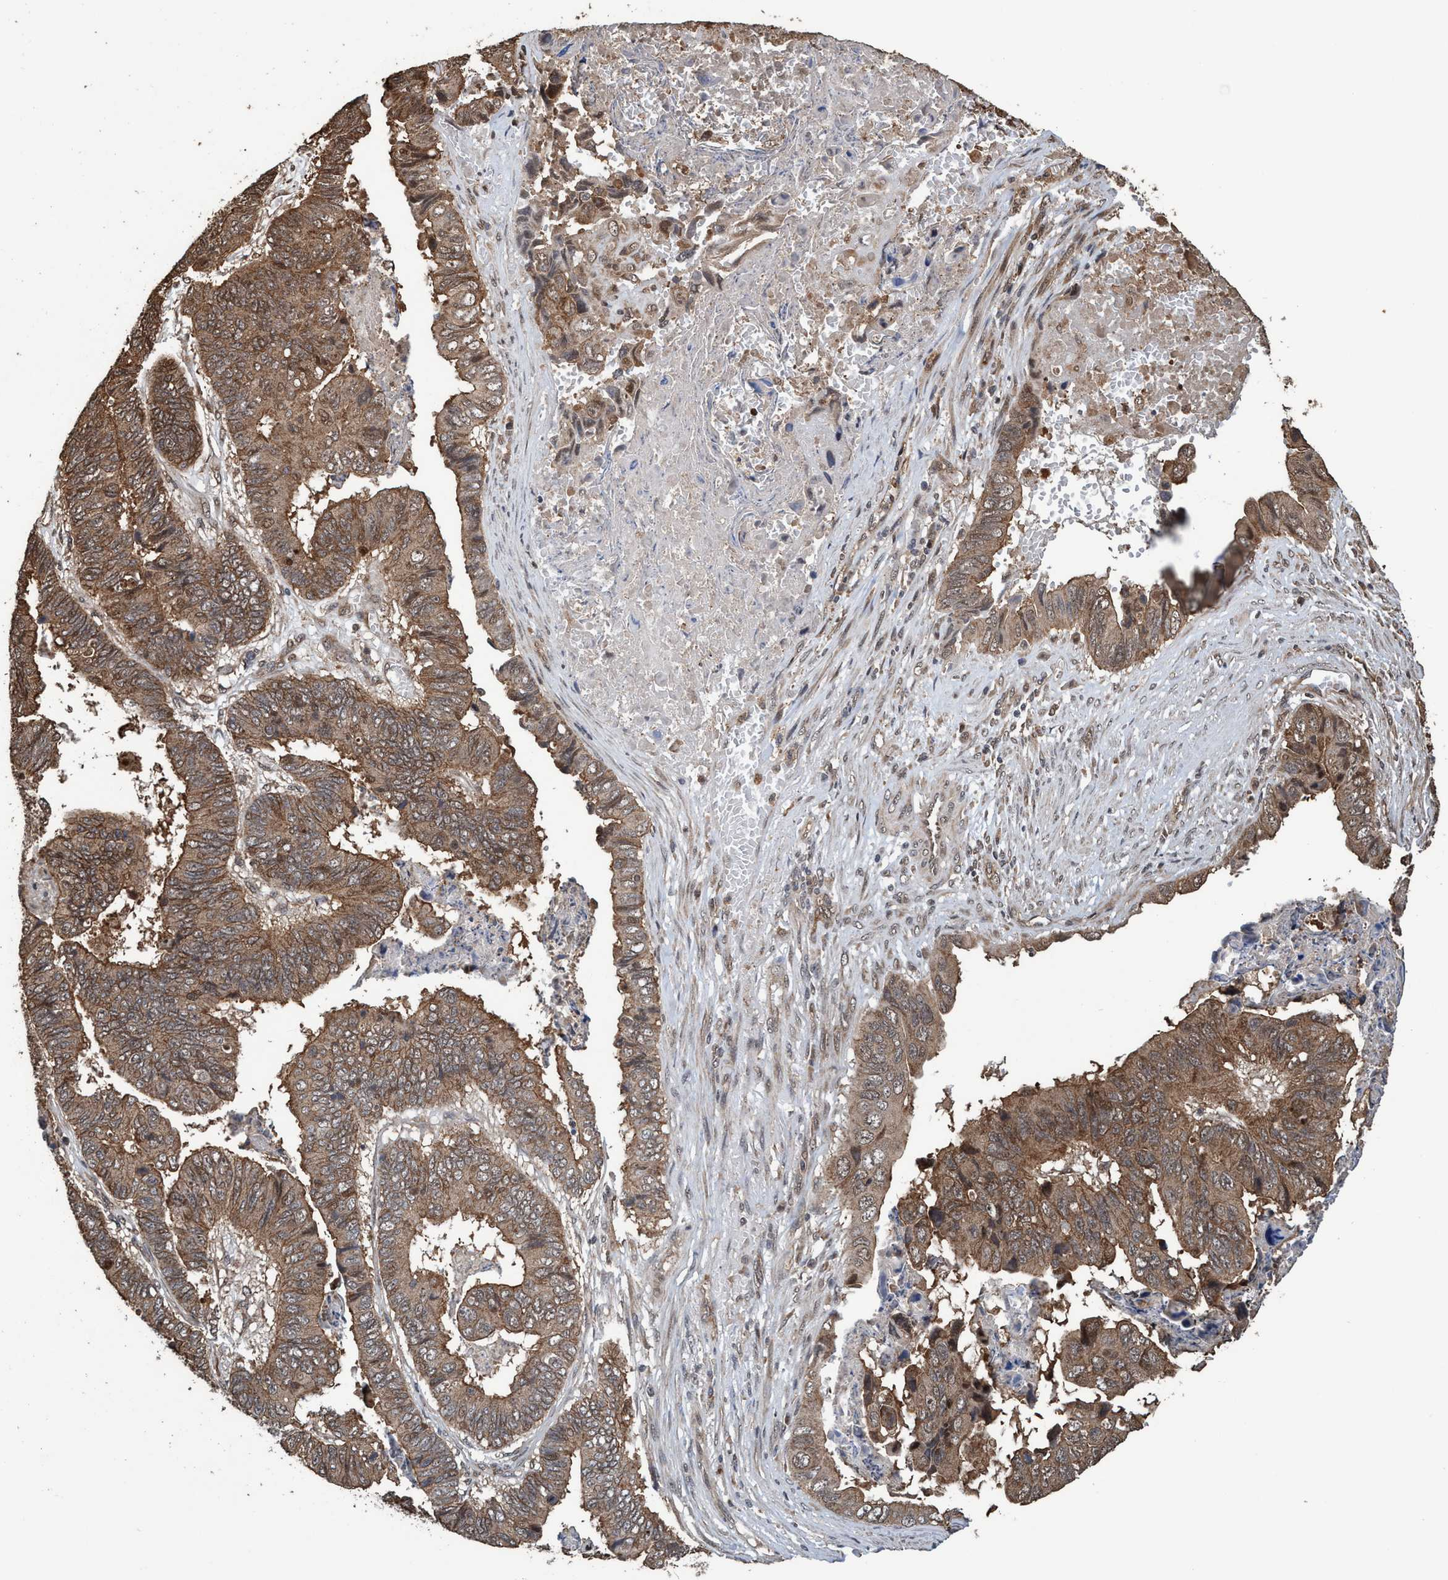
{"staining": {"intensity": "moderate", "quantity": ">75%", "location": "cytoplasmic/membranous,nuclear"}, "tissue": "stomach cancer", "cell_type": "Tumor cells", "image_type": "cancer", "snomed": [{"axis": "morphology", "description": "Adenocarcinoma, NOS"}, {"axis": "topography", "description": "Stomach, lower"}], "caption": "The image shows staining of stomach adenocarcinoma, revealing moderate cytoplasmic/membranous and nuclear protein expression (brown color) within tumor cells.", "gene": "TRPC7", "patient": {"sex": "male", "age": 77}}